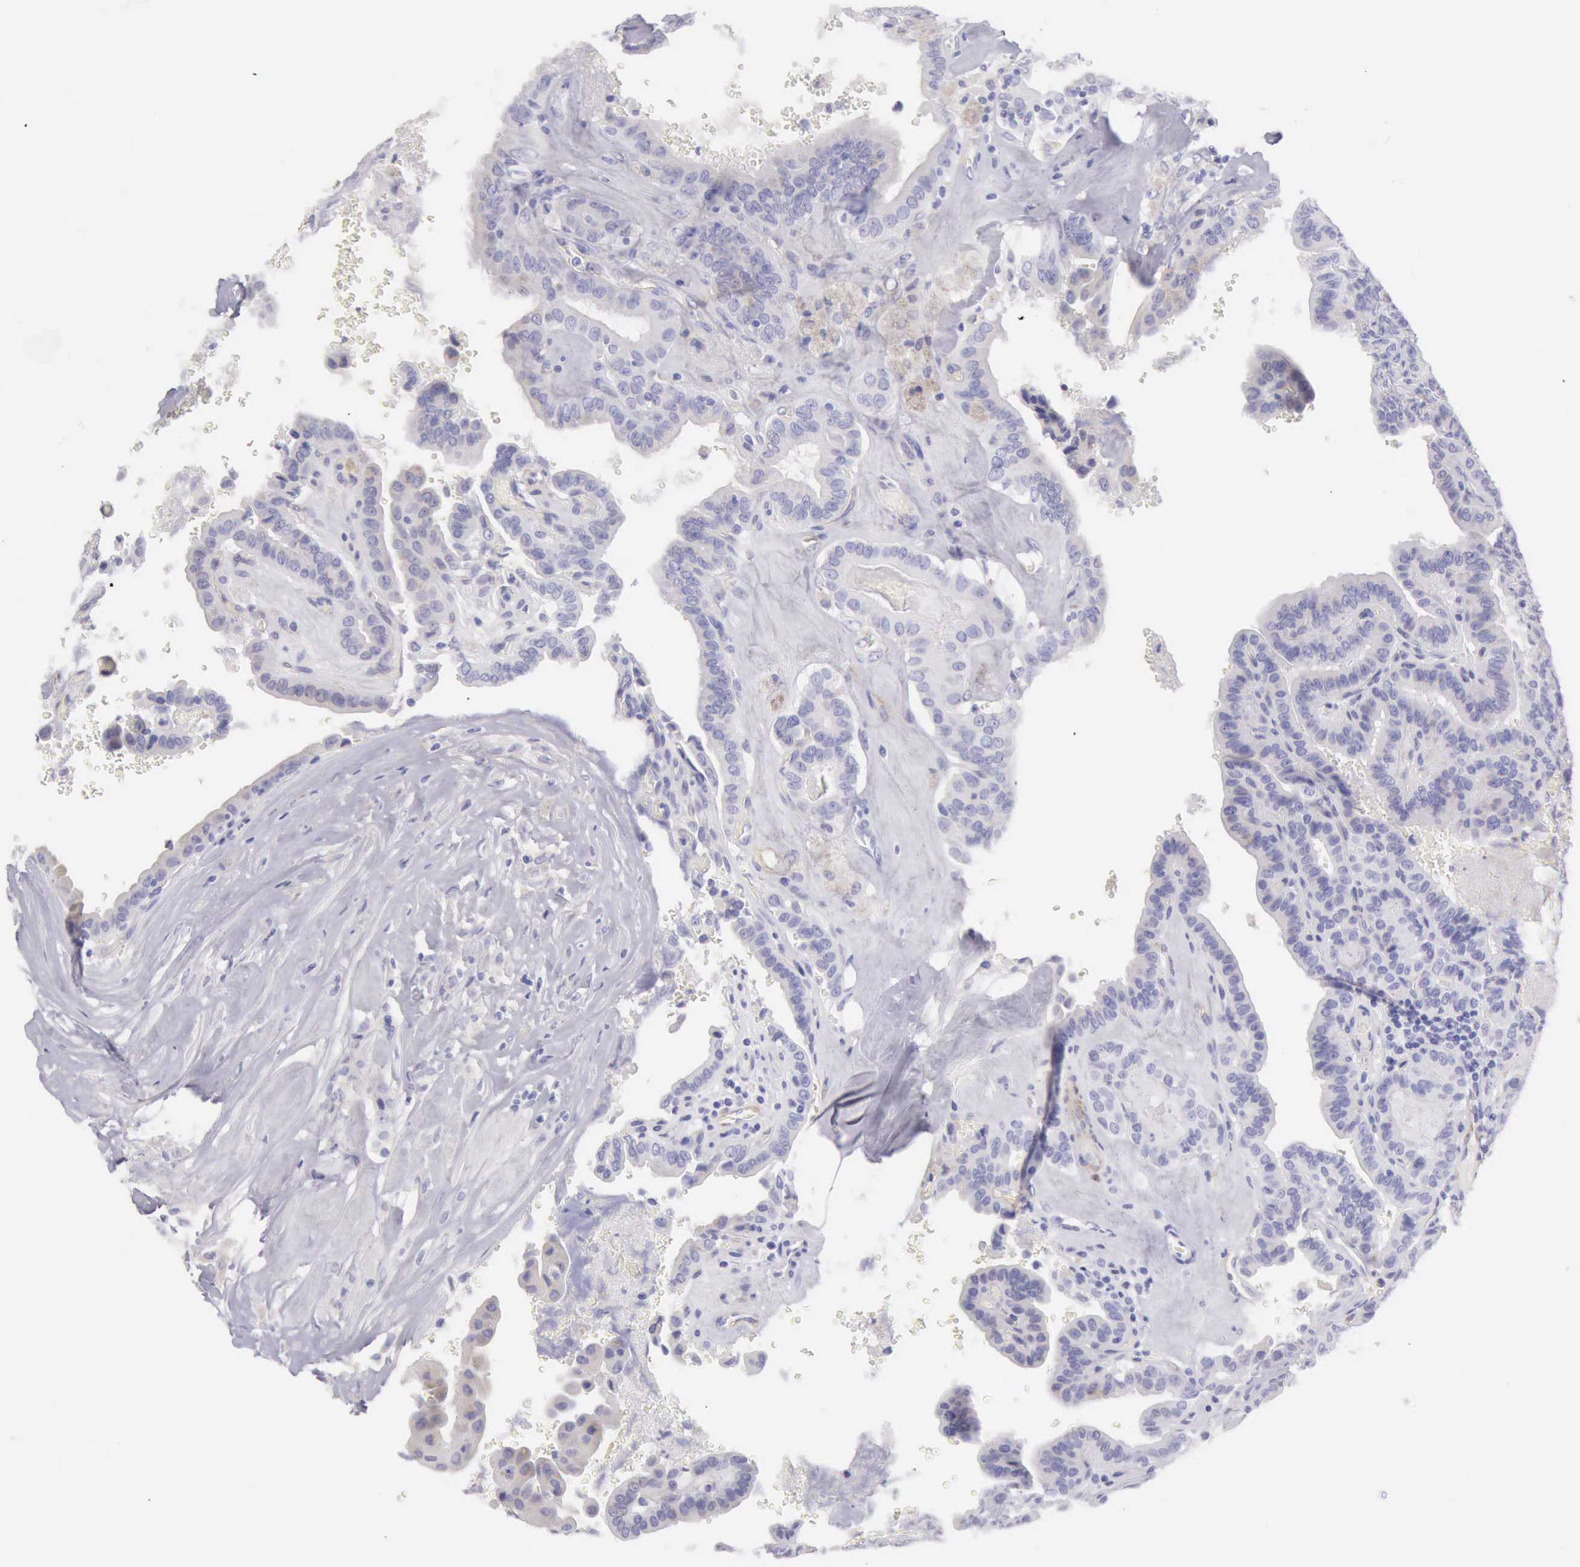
{"staining": {"intensity": "negative", "quantity": "none", "location": "none"}, "tissue": "thyroid cancer", "cell_type": "Tumor cells", "image_type": "cancer", "snomed": [{"axis": "morphology", "description": "Papillary adenocarcinoma, NOS"}, {"axis": "topography", "description": "Thyroid gland"}], "caption": "Tumor cells are negative for brown protein staining in thyroid cancer (papillary adenocarcinoma).", "gene": "AOC3", "patient": {"sex": "male", "age": 87}}